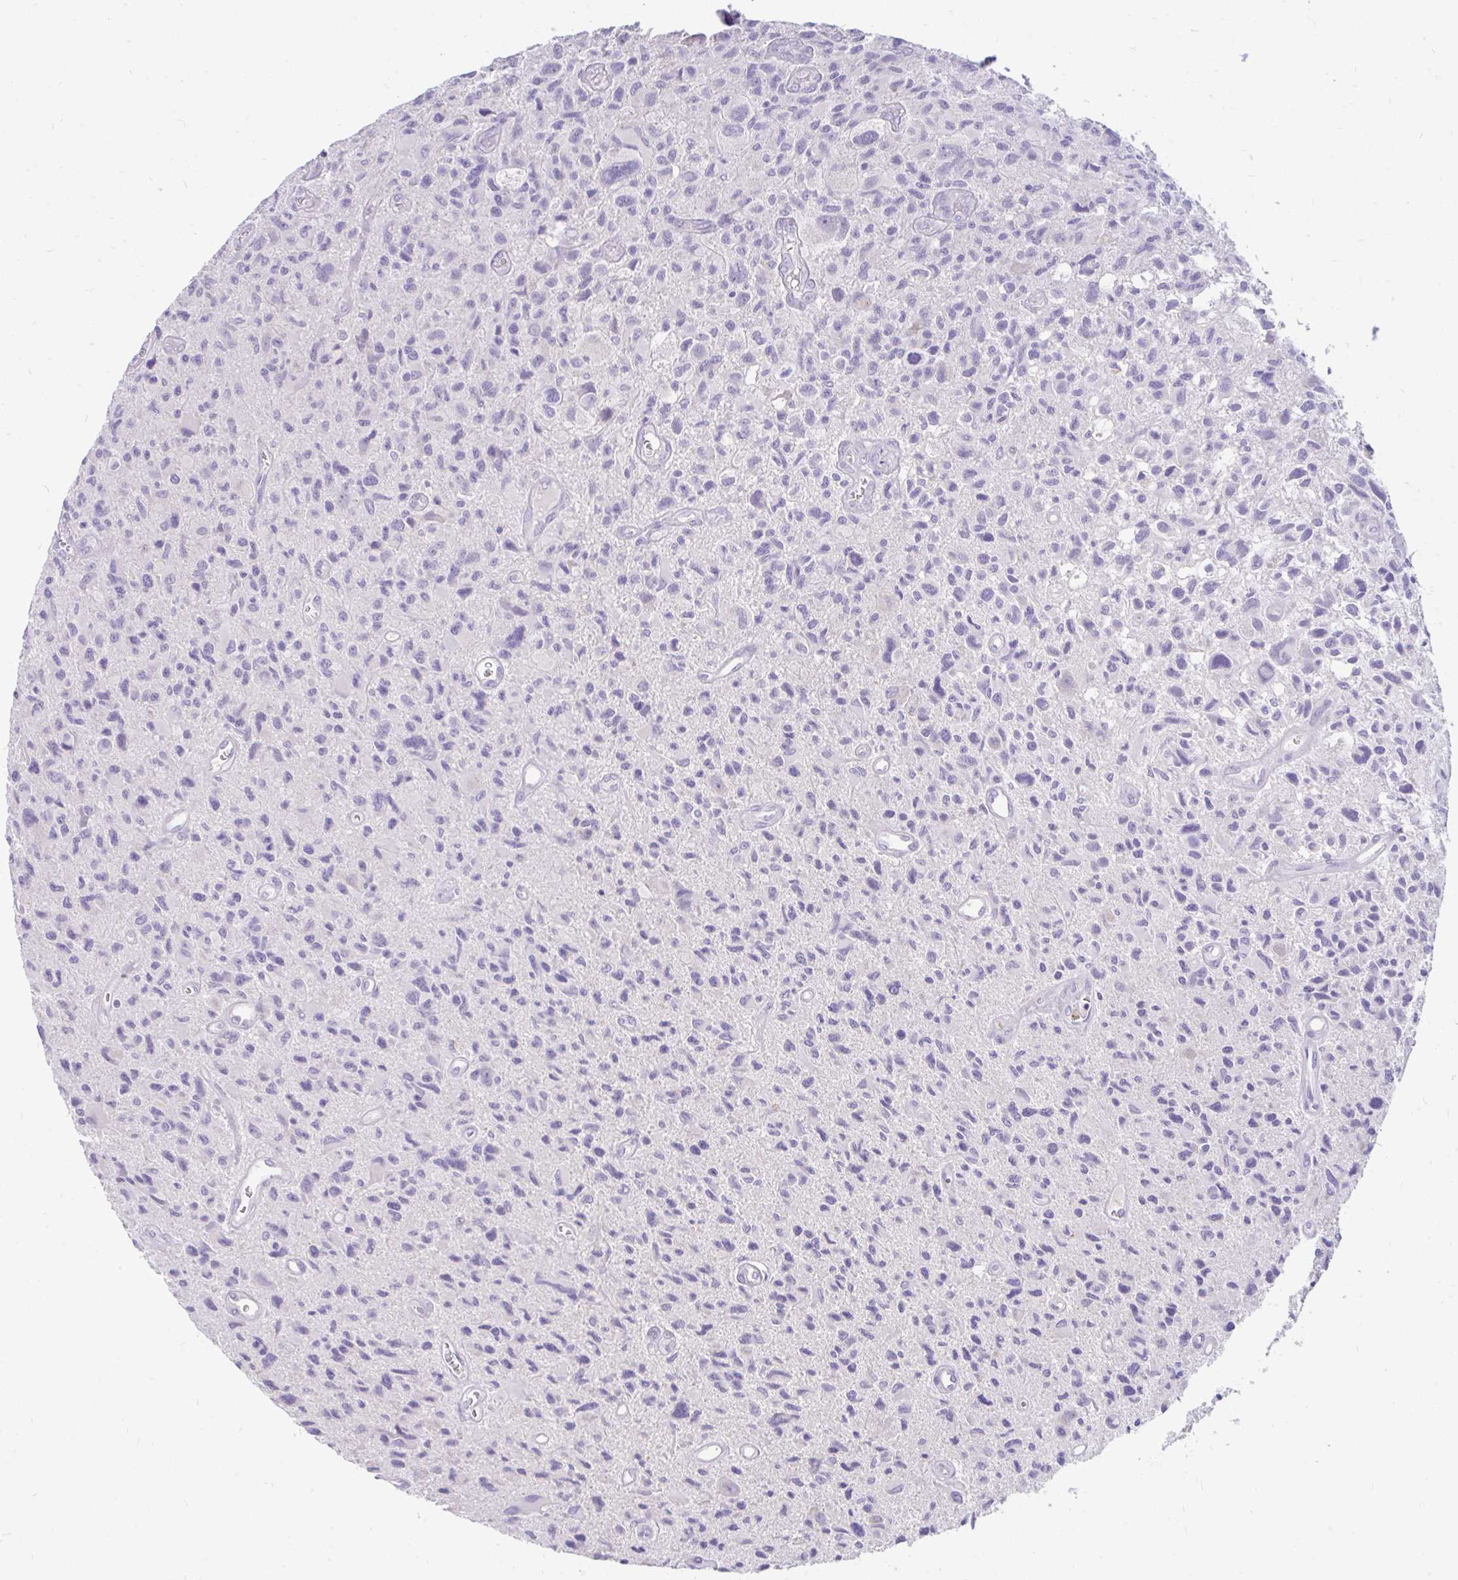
{"staining": {"intensity": "negative", "quantity": "none", "location": "none"}, "tissue": "glioma", "cell_type": "Tumor cells", "image_type": "cancer", "snomed": [{"axis": "morphology", "description": "Glioma, malignant, High grade"}, {"axis": "topography", "description": "Brain"}], "caption": "Immunohistochemistry (IHC) image of neoplastic tissue: human malignant glioma (high-grade) stained with DAB displays no significant protein positivity in tumor cells.", "gene": "INTS5", "patient": {"sex": "male", "age": 76}}